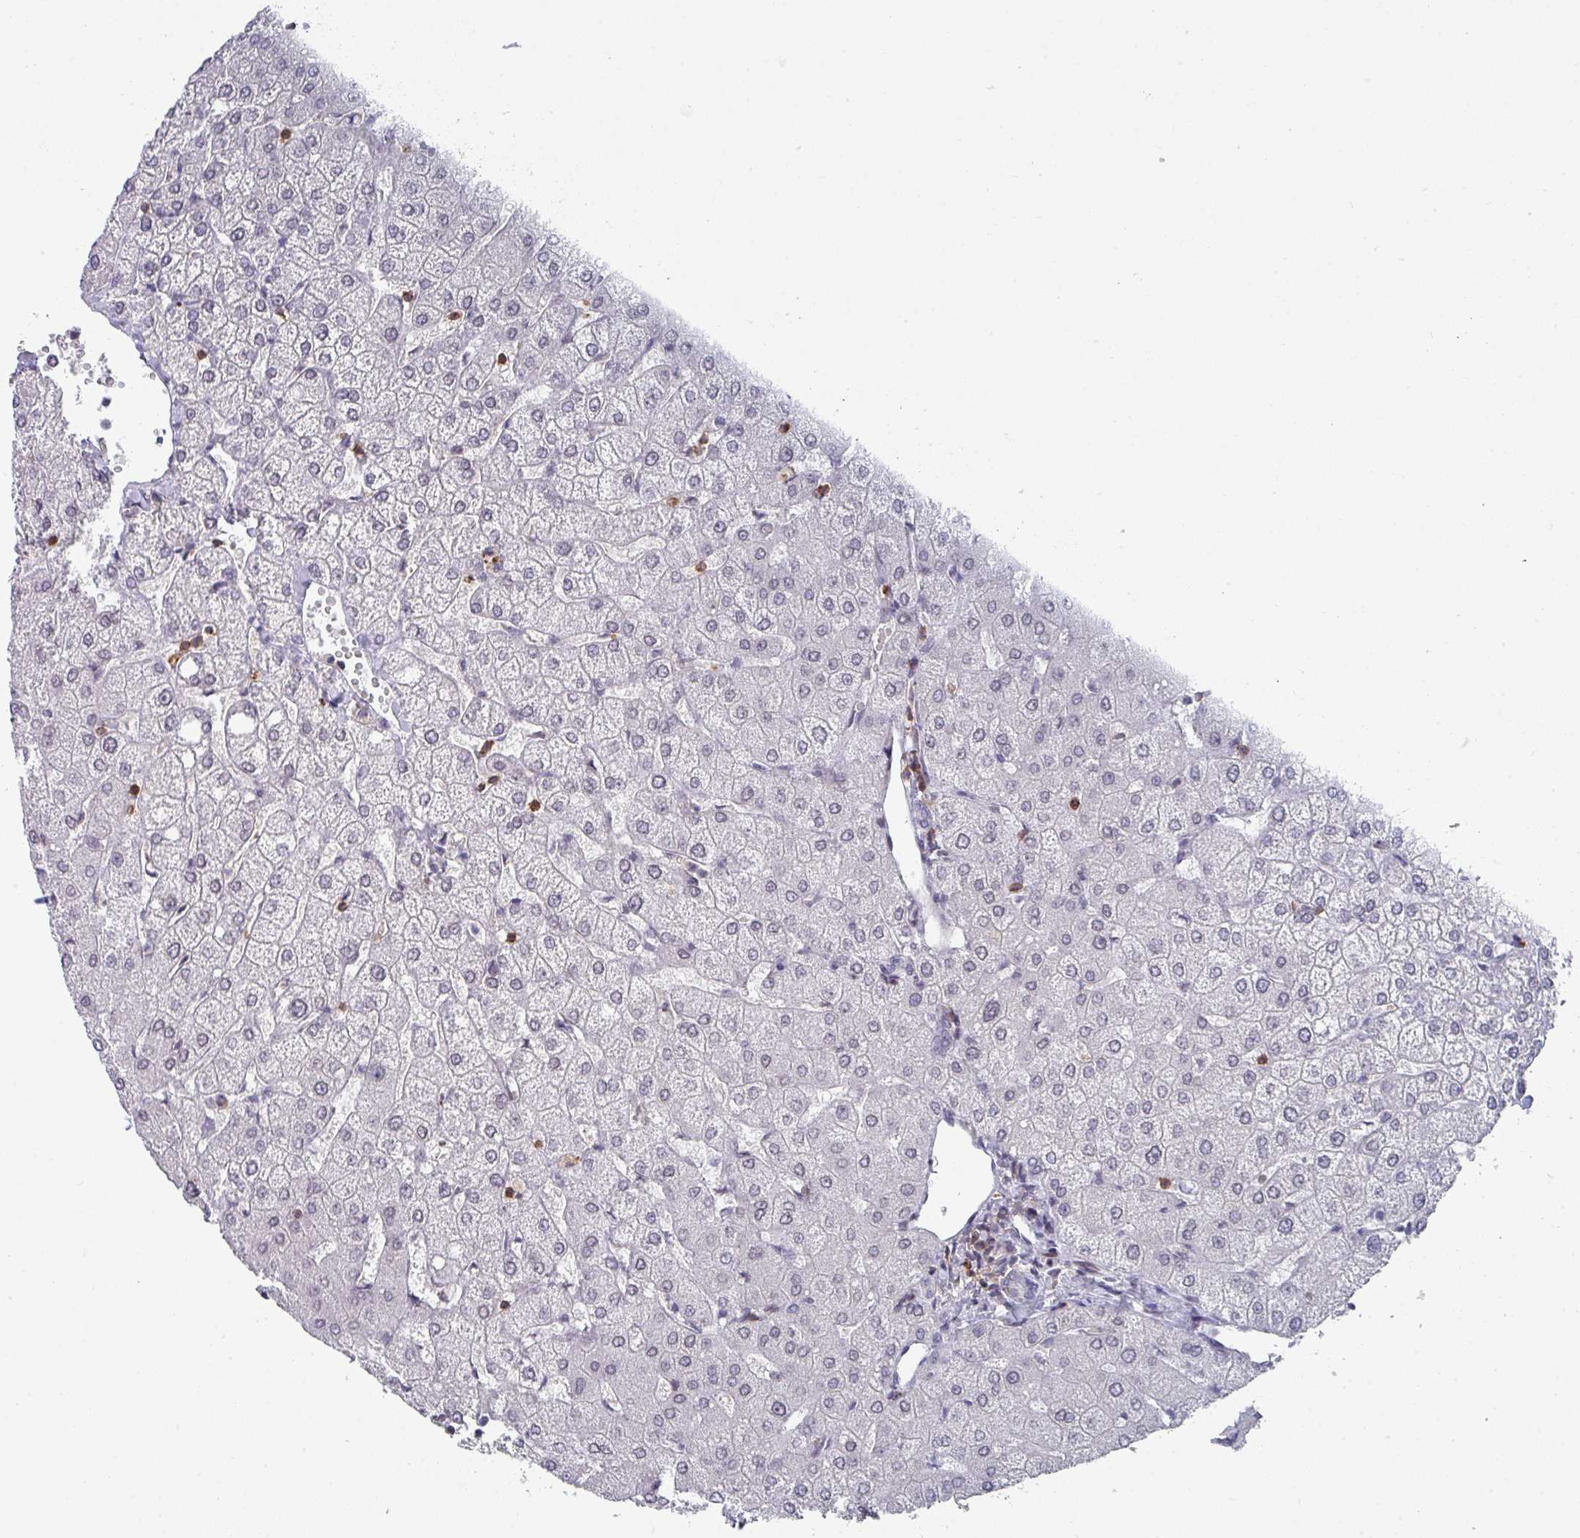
{"staining": {"intensity": "negative", "quantity": "none", "location": "none"}, "tissue": "liver", "cell_type": "Cholangiocytes", "image_type": "normal", "snomed": [{"axis": "morphology", "description": "Normal tissue, NOS"}, {"axis": "topography", "description": "Liver"}], "caption": "Protein analysis of benign liver exhibits no significant positivity in cholangiocytes. Nuclei are stained in blue.", "gene": "RASAL3", "patient": {"sex": "female", "age": 54}}